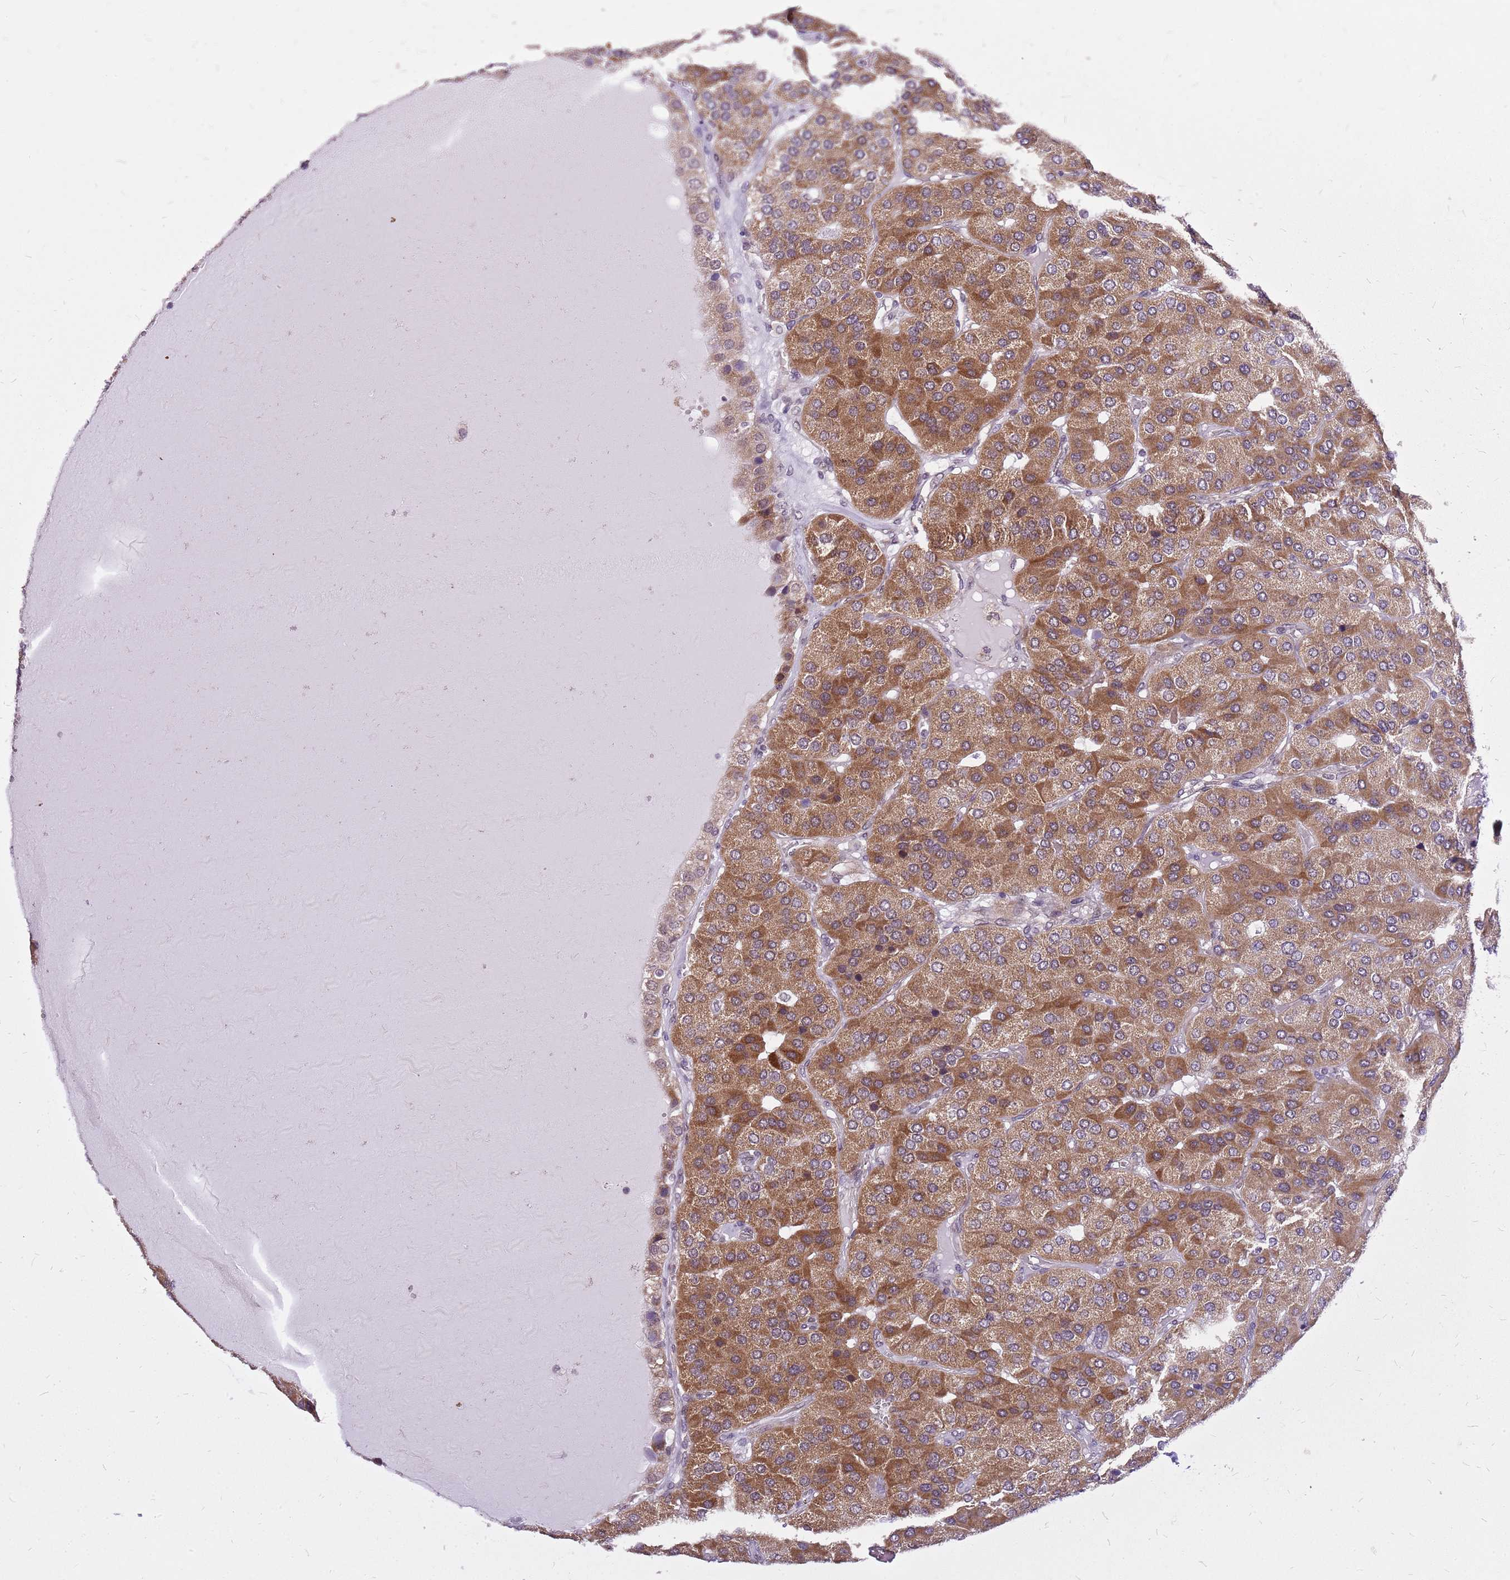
{"staining": {"intensity": "moderate", "quantity": ">75%", "location": "cytoplasmic/membranous"}, "tissue": "parathyroid gland", "cell_type": "Glandular cells", "image_type": "normal", "snomed": [{"axis": "morphology", "description": "Normal tissue, NOS"}, {"axis": "morphology", "description": "Adenoma, NOS"}, {"axis": "topography", "description": "Parathyroid gland"}], "caption": "A medium amount of moderate cytoplasmic/membranous expression is present in about >75% of glandular cells in normal parathyroid gland.", "gene": "CCDC166", "patient": {"sex": "female", "age": 86}}